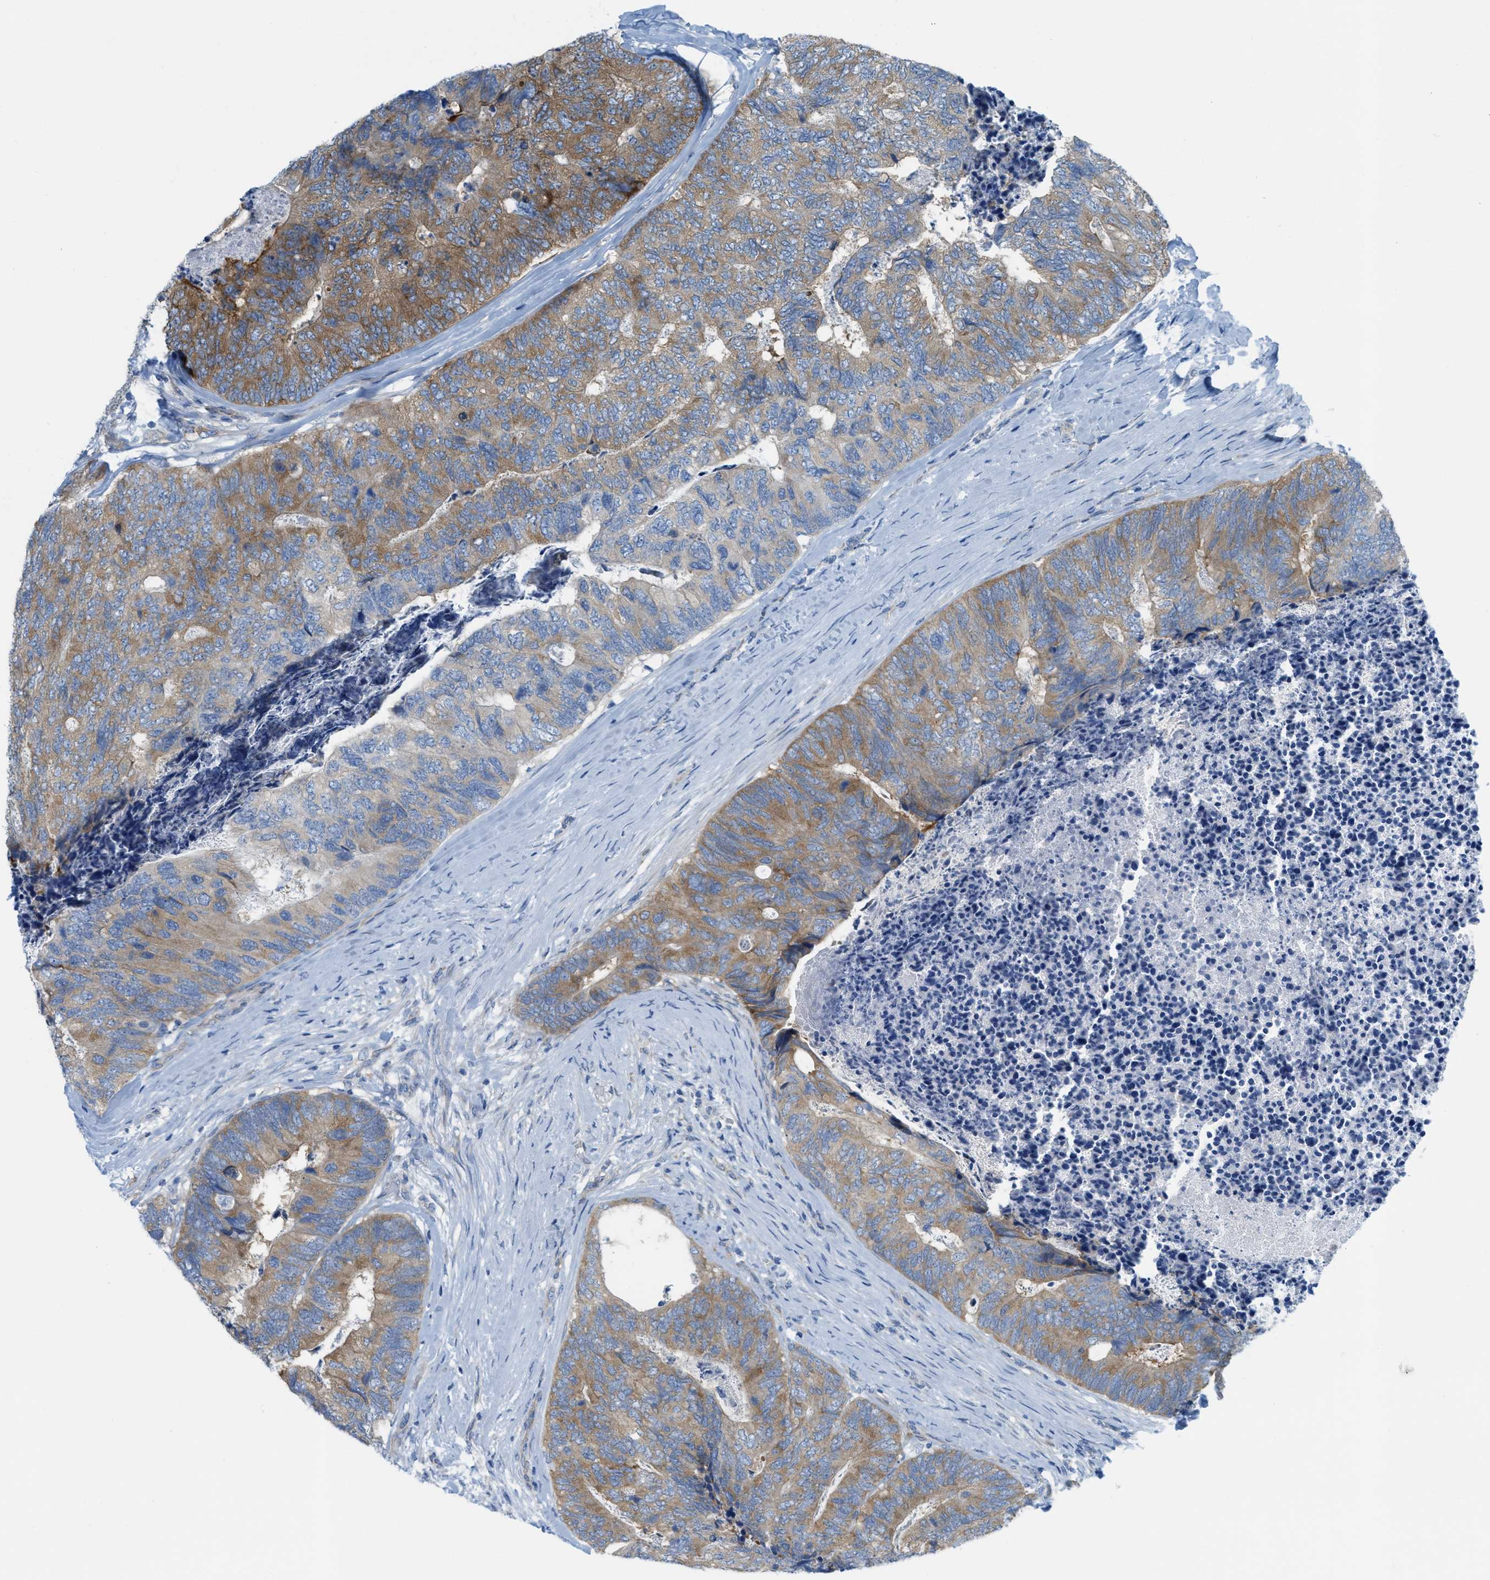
{"staining": {"intensity": "moderate", "quantity": ">75%", "location": "cytoplasmic/membranous"}, "tissue": "colorectal cancer", "cell_type": "Tumor cells", "image_type": "cancer", "snomed": [{"axis": "morphology", "description": "Adenocarcinoma, NOS"}, {"axis": "topography", "description": "Colon"}], "caption": "Immunohistochemical staining of colorectal adenocarcinoma exhibits medium levels of moderate cytoplasmic/membranous positivity in about >75% of tumor cells.", "gene": "ASGR1", "patient": {"sex": "female", "age": 67}}